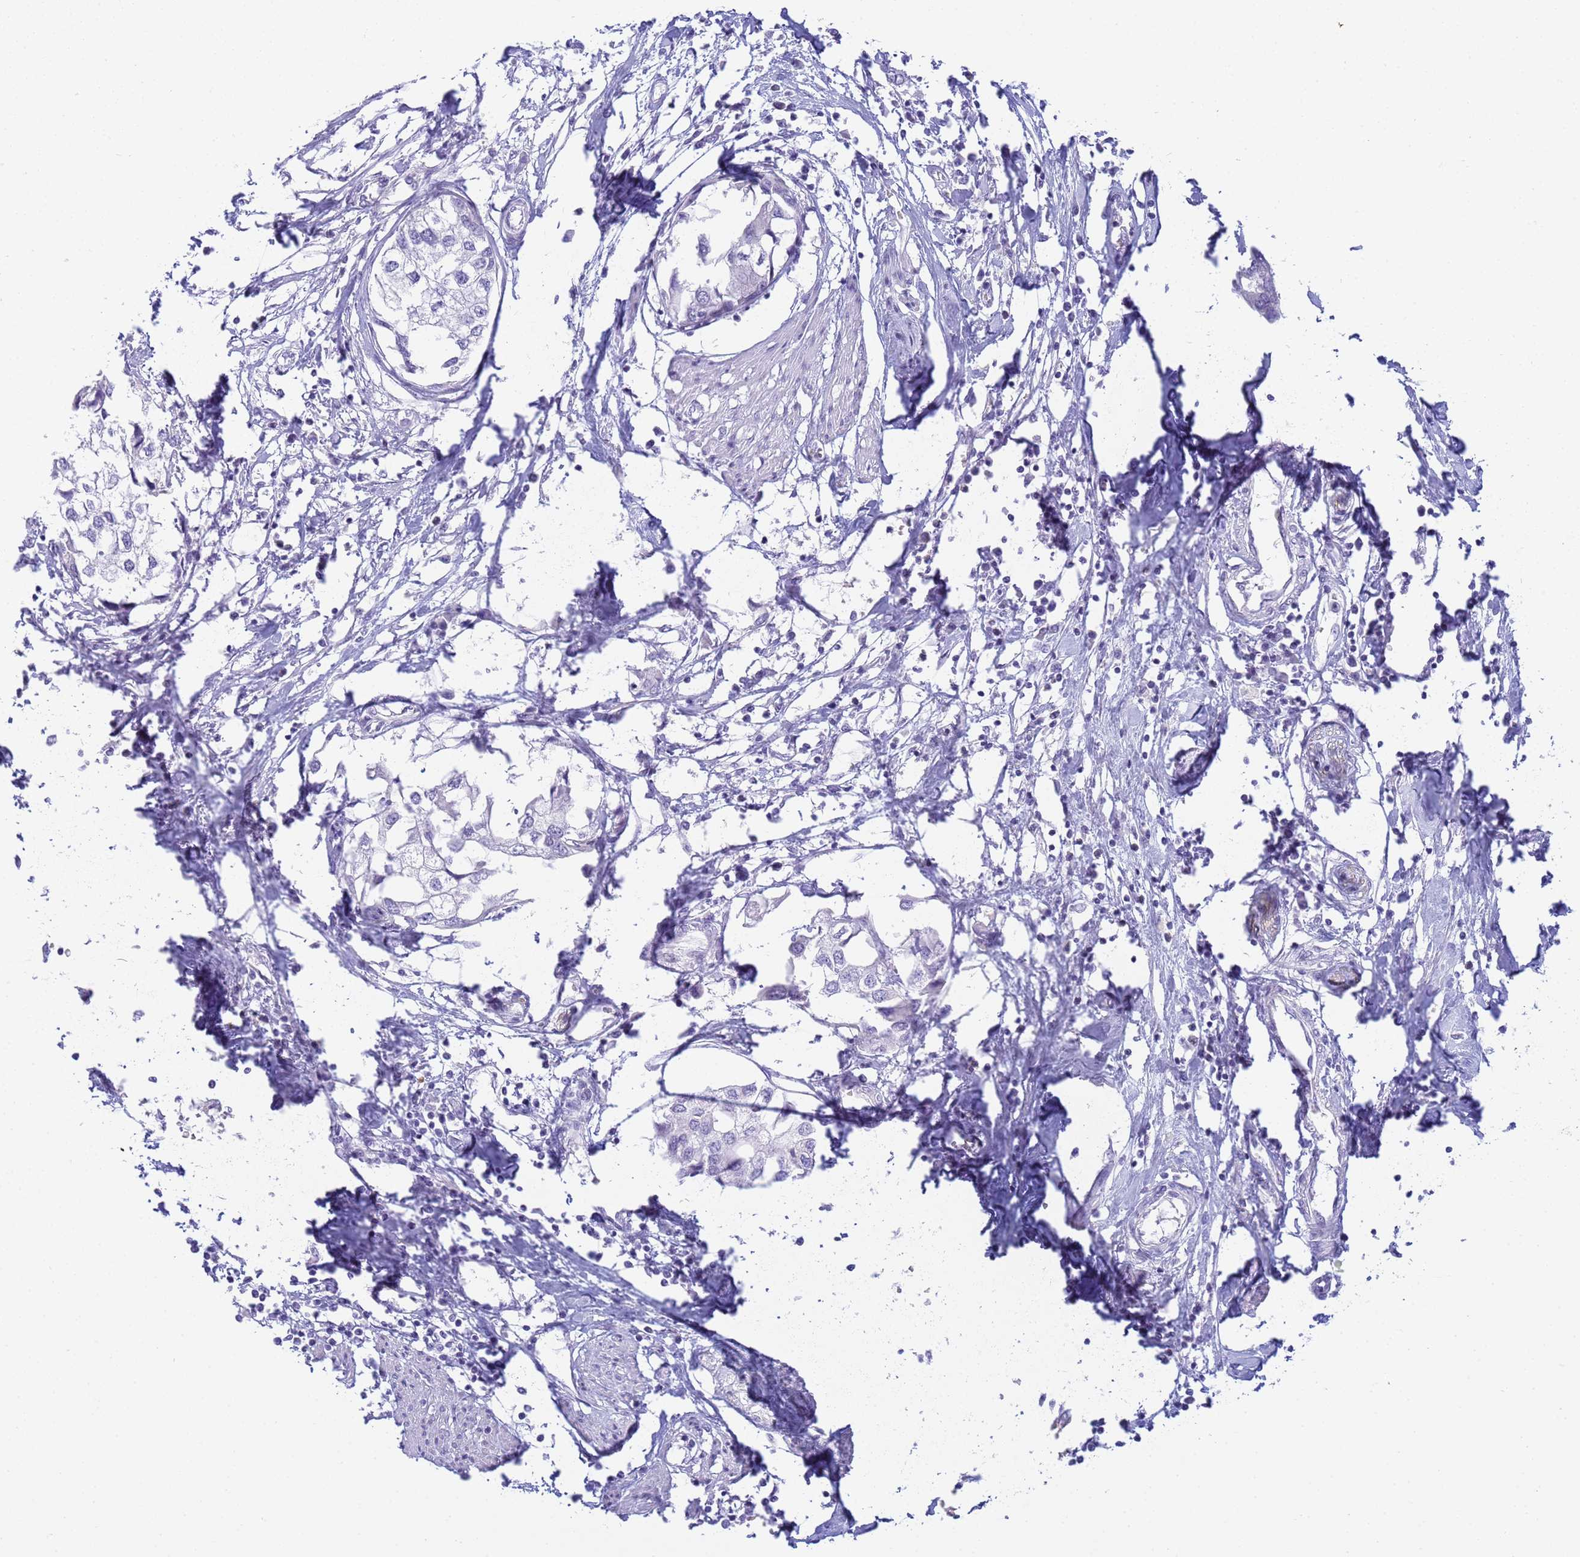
{"staining": {"intensity": "negative", "quantity": "none", "location": "none"}, "tissue": "urothelial cancer", "cell_type": "Tumor cells", "image_type": "cancer", "snomed": [{"axis": "morphology", "description": "Urothelial carcinoma, High grade"}, {"axis": "topography", "description": "Urinary bladder"}], "caption": "There is no significant expression in tumor cells of urothelial cancer.", "gene": "SNX20", "patient": {"sex": "male", "age": 64}}